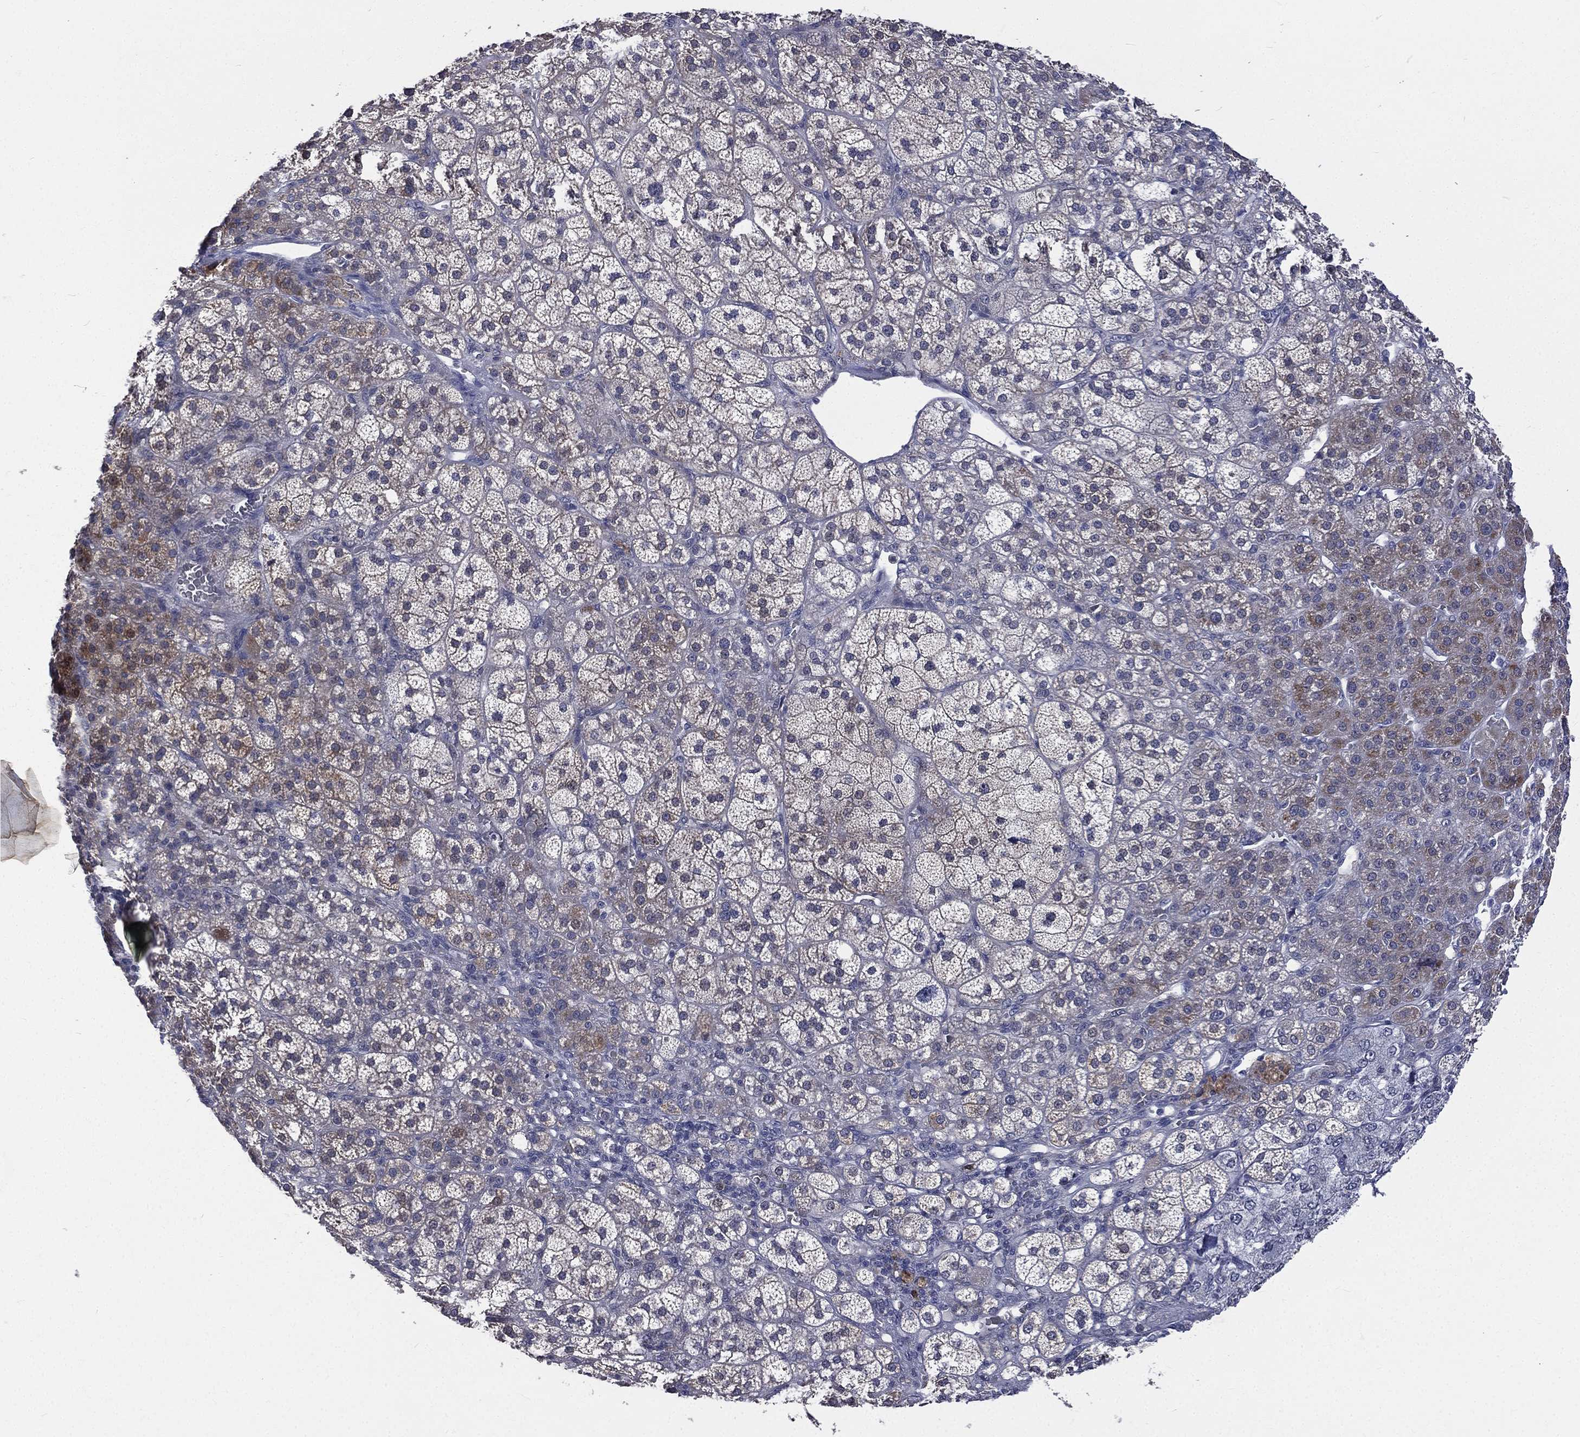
{"staining": {"intensity": "weak", "quantity": "<25%", "location": "cytoplasmic/membranous"}, "tissue": "adrenal gland", "cell_type": "Glandular cells", "image_type": "normal", "snomed": [{"axis": "morphology", "description": "Normal tissue, NOS"}, {"axis": "topography", "description": "Adrenal gland"}], "caption": "DAB immunohistochemical staining of benign adrenal gland reveals no significant expression in glandular cells. Brightfield microscopy of immunohistochemistry stained with DAB (3,3'-diaminobenzidine) (brown) and hematoxylin (blue), captured at high magnification.", "gene": "CA12", "patient": {"sex": "female", "age": 60}}